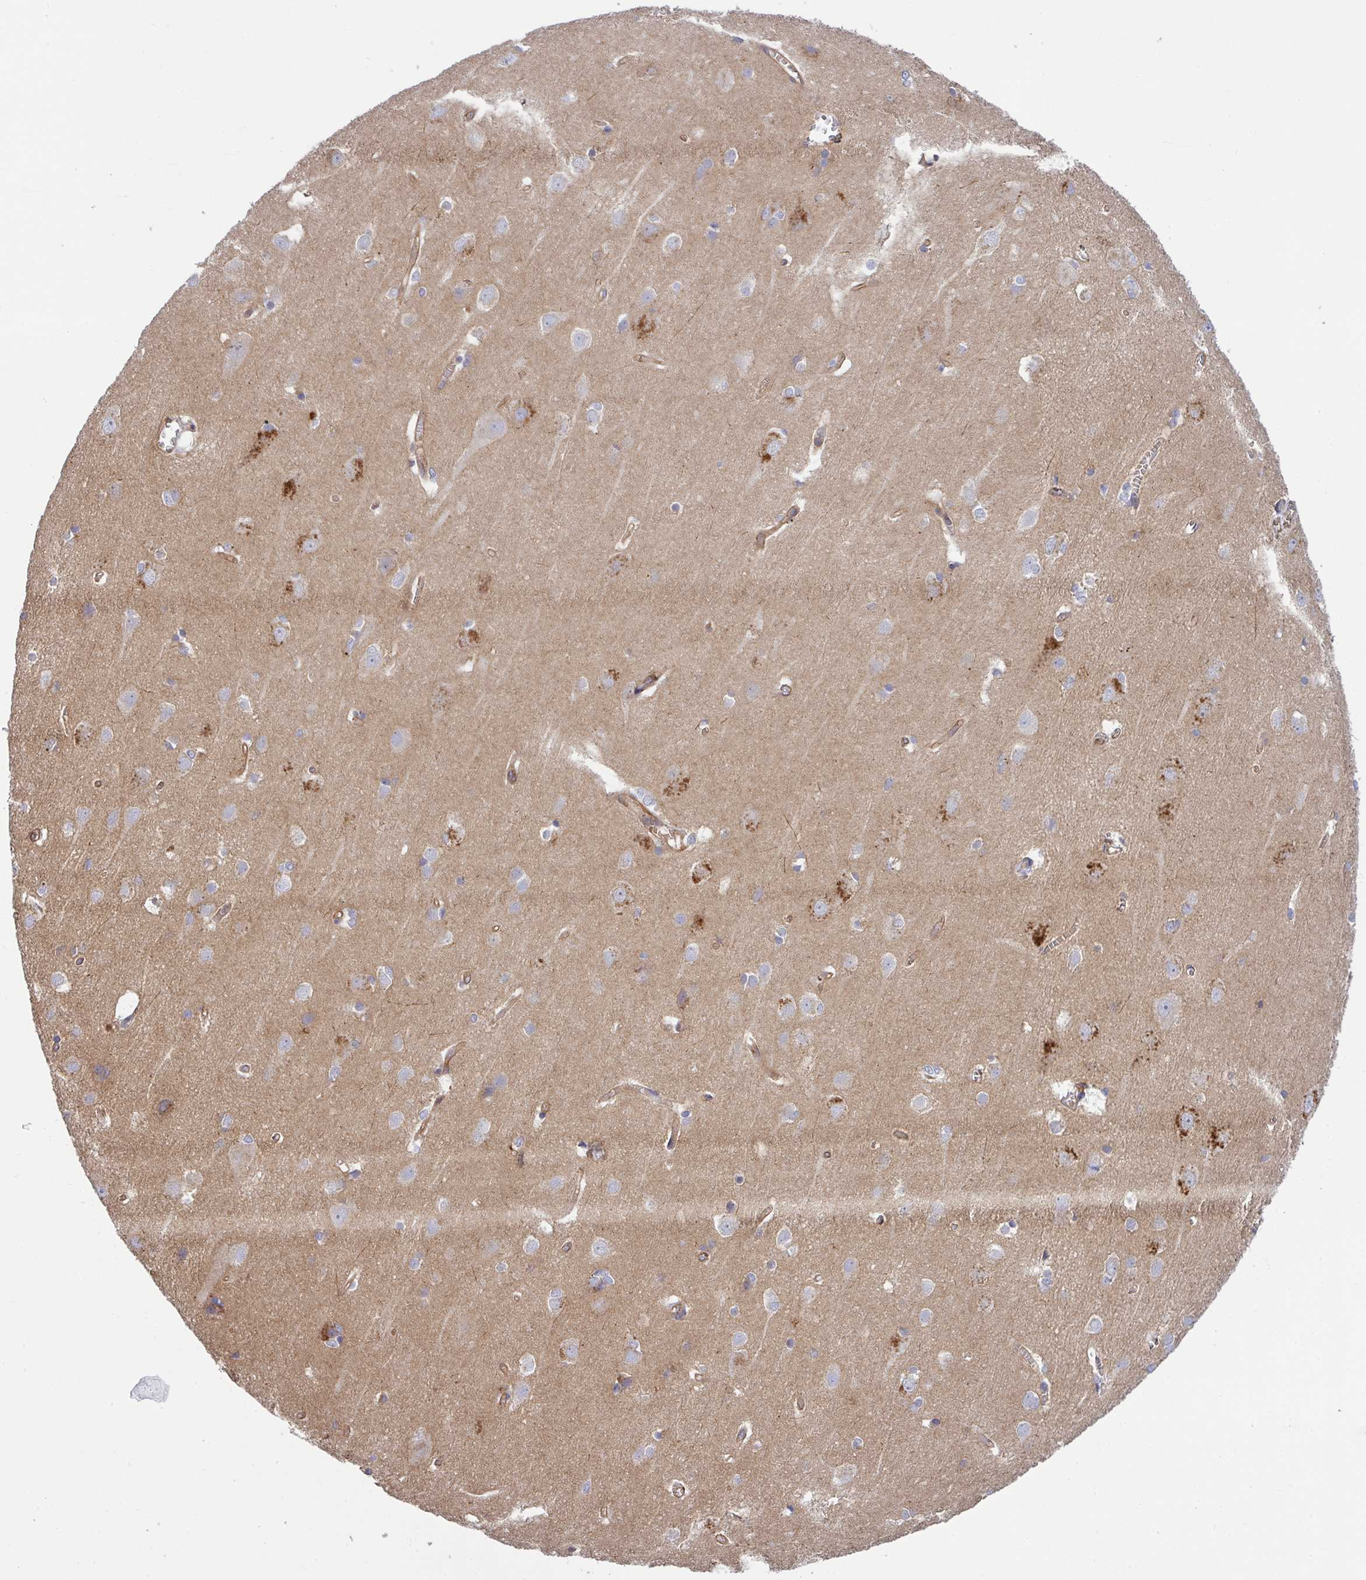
{"staining": {"intensity": "moderate", "quantity": ">75%", "location": "cytoplasmic/membranous"}, "tissue": "cerebral cortex", "cell_type": "Endothelial cells", "image_type": "normal", "snomed": [{"axis": "morphology", "description": "Normal tissue, NOS"}, {"axis": "topography", "description": "Cerebral cortex"}], "caption": "An image of cerebral cortex stained for a protein displays moderate cytoplasmic/membranous brown staining in endothelial cells. The protein of interest is stained brown, and the nuclei are stained in blue (DAB (3,3'-diaminobenzidine) IHC with brightfield microscopy, high magnification).", "gene": "C4orf36", "patient": {"sex": "male", "age": 37}}